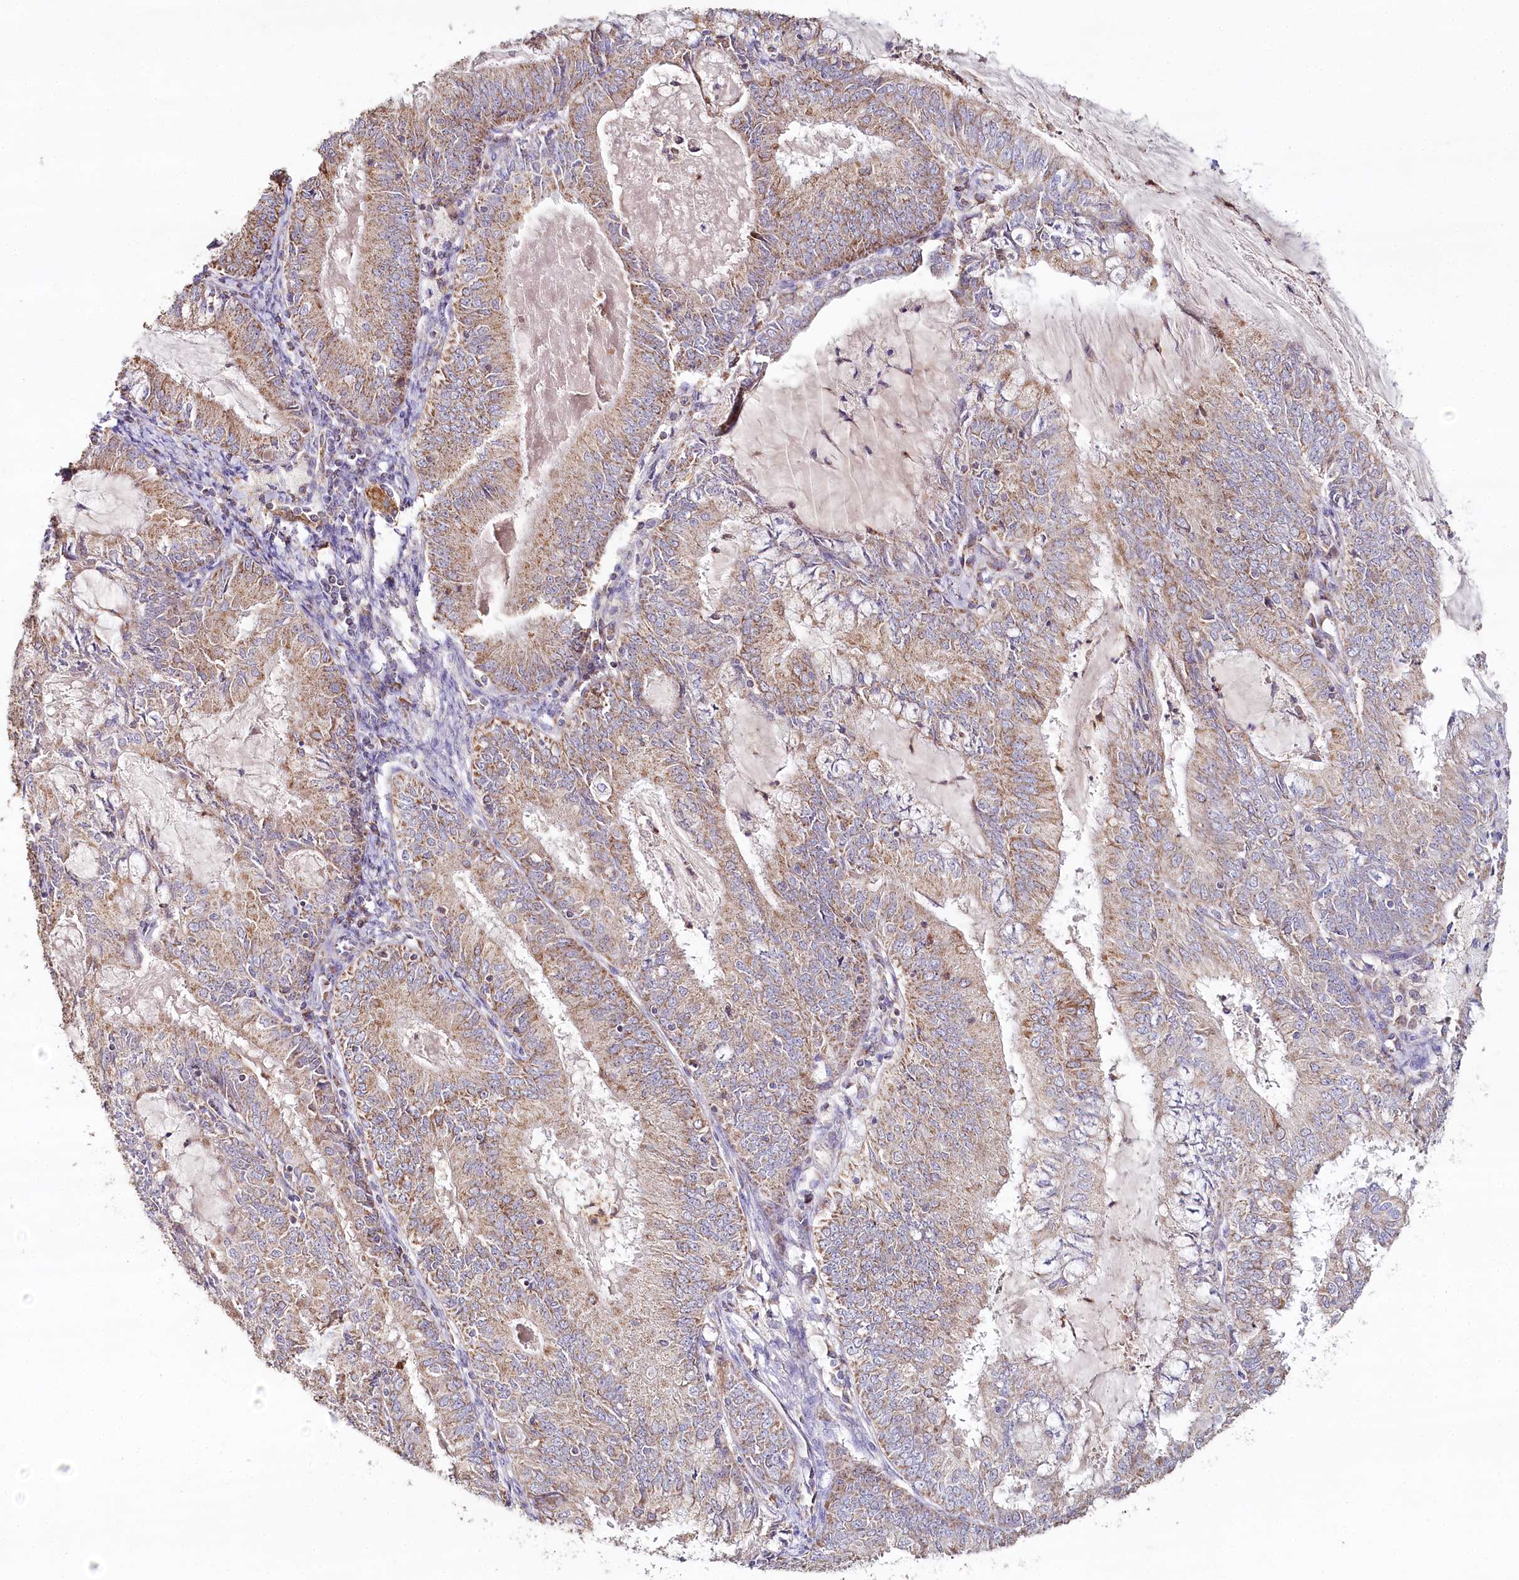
{"staining": {"intensity": "moderate", "quantity": ">75%", "location": "cytoplasmic/membranous"}, "tissue": "endometrial cancer", "cell_type": "Tumor cells", "image_type": "cancer", "snomed": [{"axis": "morphology", "description": "Adenocarcinoma, NOS"}, {"axis": "topography", "description": "Endometrium"}], "caption": "This is a micrograph of immunohistochemistry (IHC) staining of endometrial cancer (adenocarcinoma), which shows moderate positivity in the cytoplasmic/membranous of tumor cells.", "gene": "MMP25", "patient": {"sex": "female", "age": 57}}